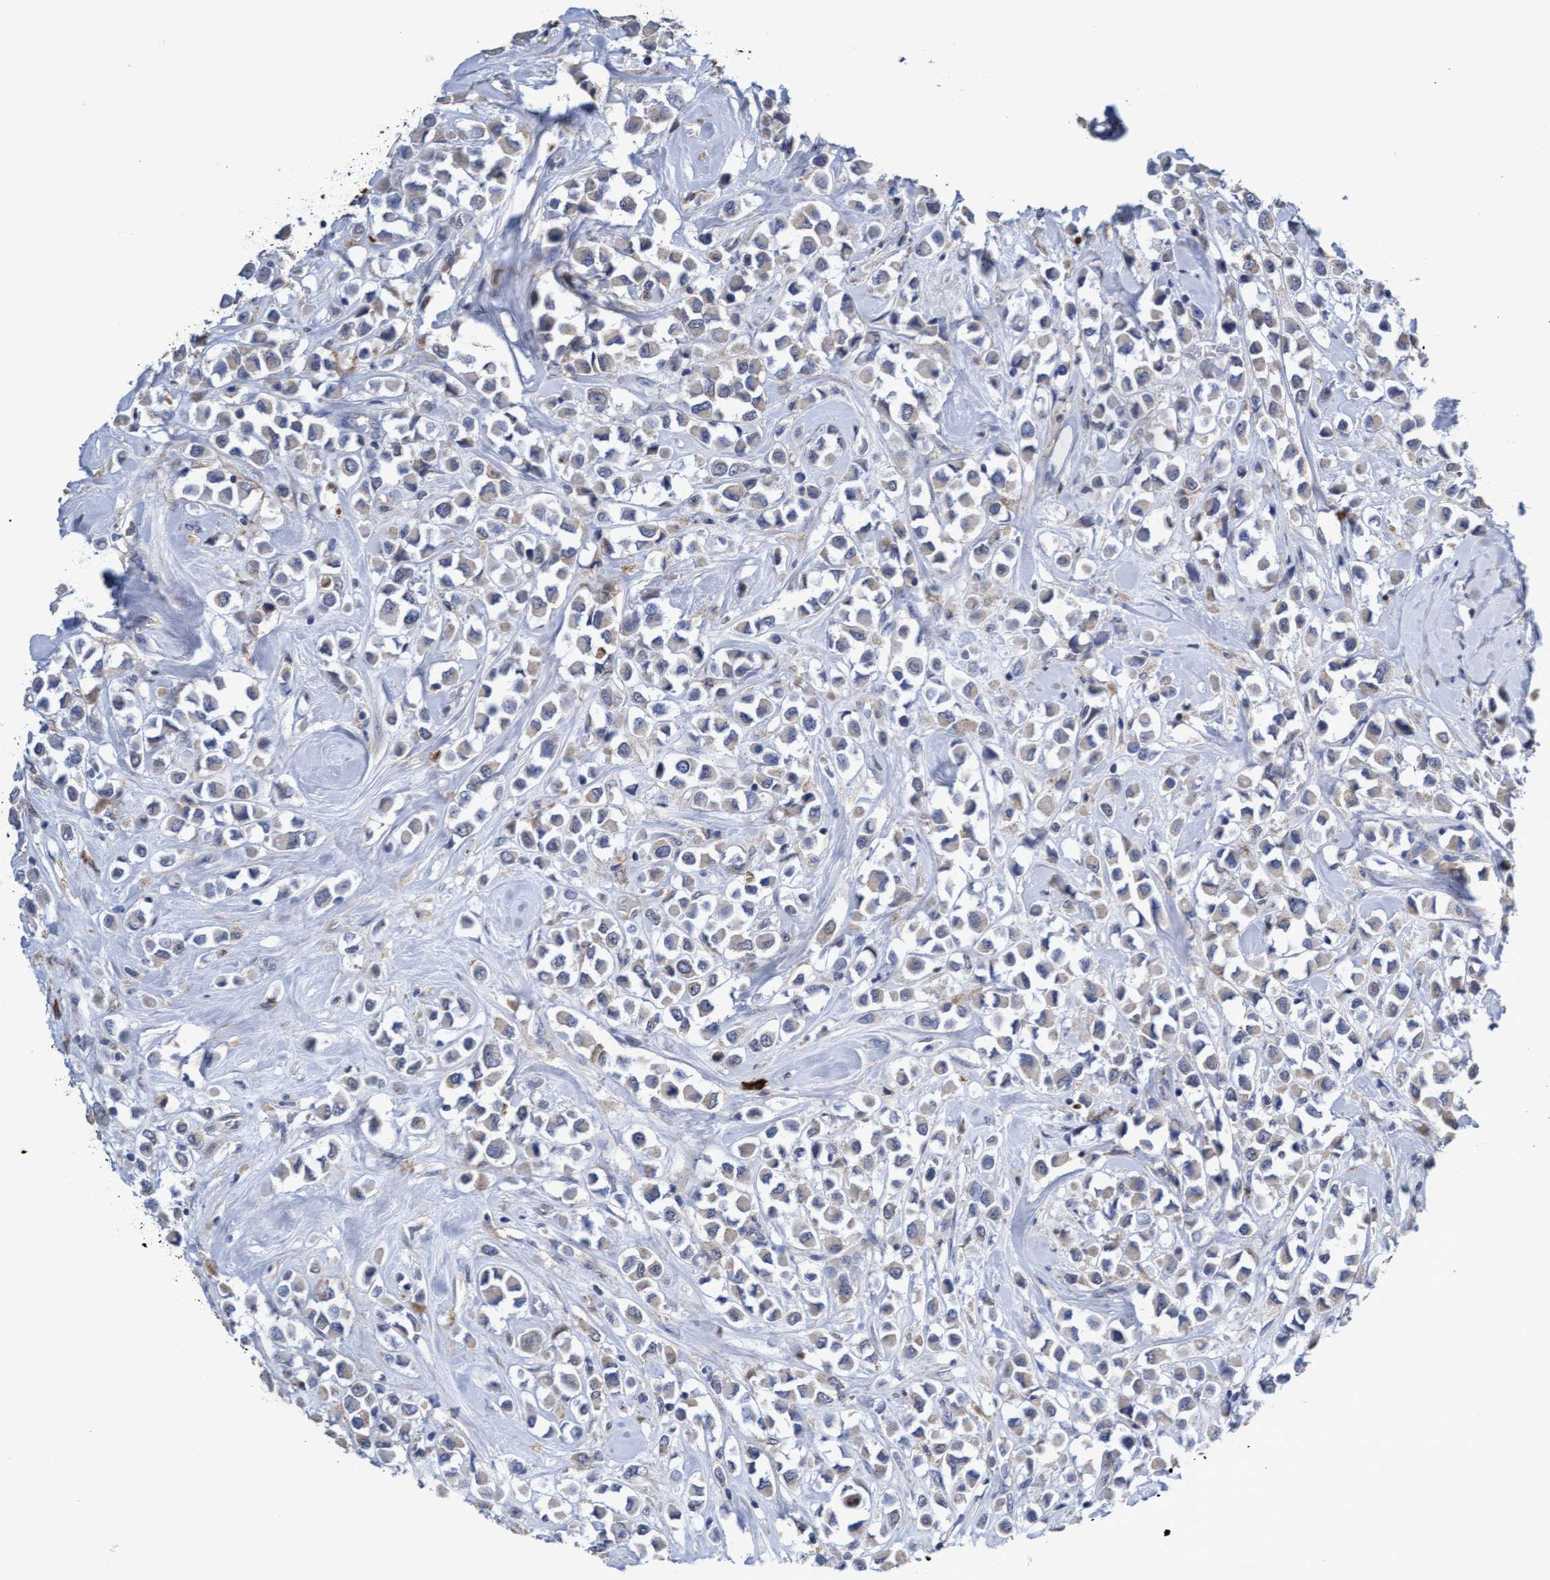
{"staining": {"intensity": "weak", "quantity": "<25%", "location": "cytoplasmic/membranous"}, "tissue": "breast cancer", "cell_type": "Tumor cells", "image_type": "cancer", "snomed": [{"axis": "morphology", "description": "Duct carcinoma"}, {"axis": "topography", "description": "Breast"}], "caption": "The immunohistochemistry histopathology image has no significant expression in tumor cells of infiltrating ductal carcinoma (breast) tissue.", "gene": "GPR39", "patient": {"sex": "female", "age": 61}}